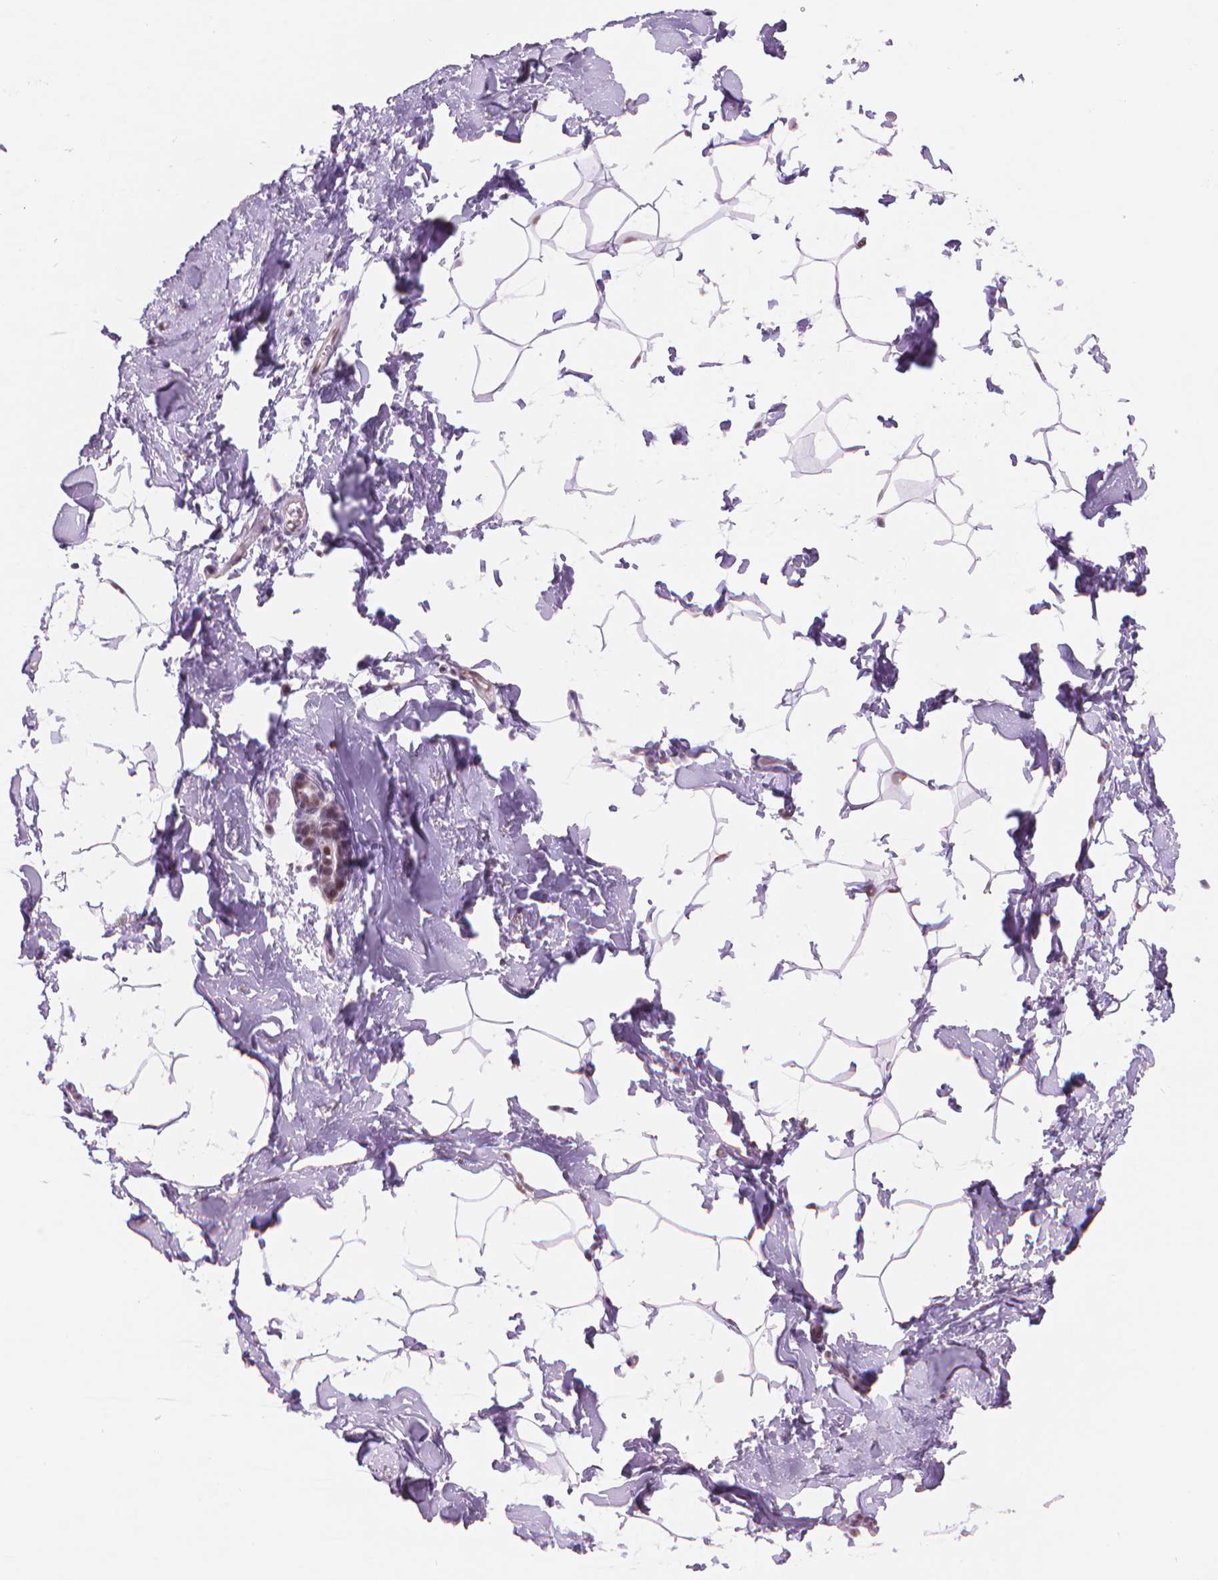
{"staining": {"intensity": "moderate", "quantity": "<25%", "location": "nuclear"}, "tissue": "breast", "cell_type": "Adipocytes", "image_type": "normal", "snomed": [{"axis": "morphology", "description": "Normal tissue, NOS"}, {"axis": "topography", "description": "Breast"}], "caption": "Breast stained for a protein reveals moderate nuclear positivity in adipocytes.", "gene": "POLR3D", "patient": {"sex": "female", "age": 32}}